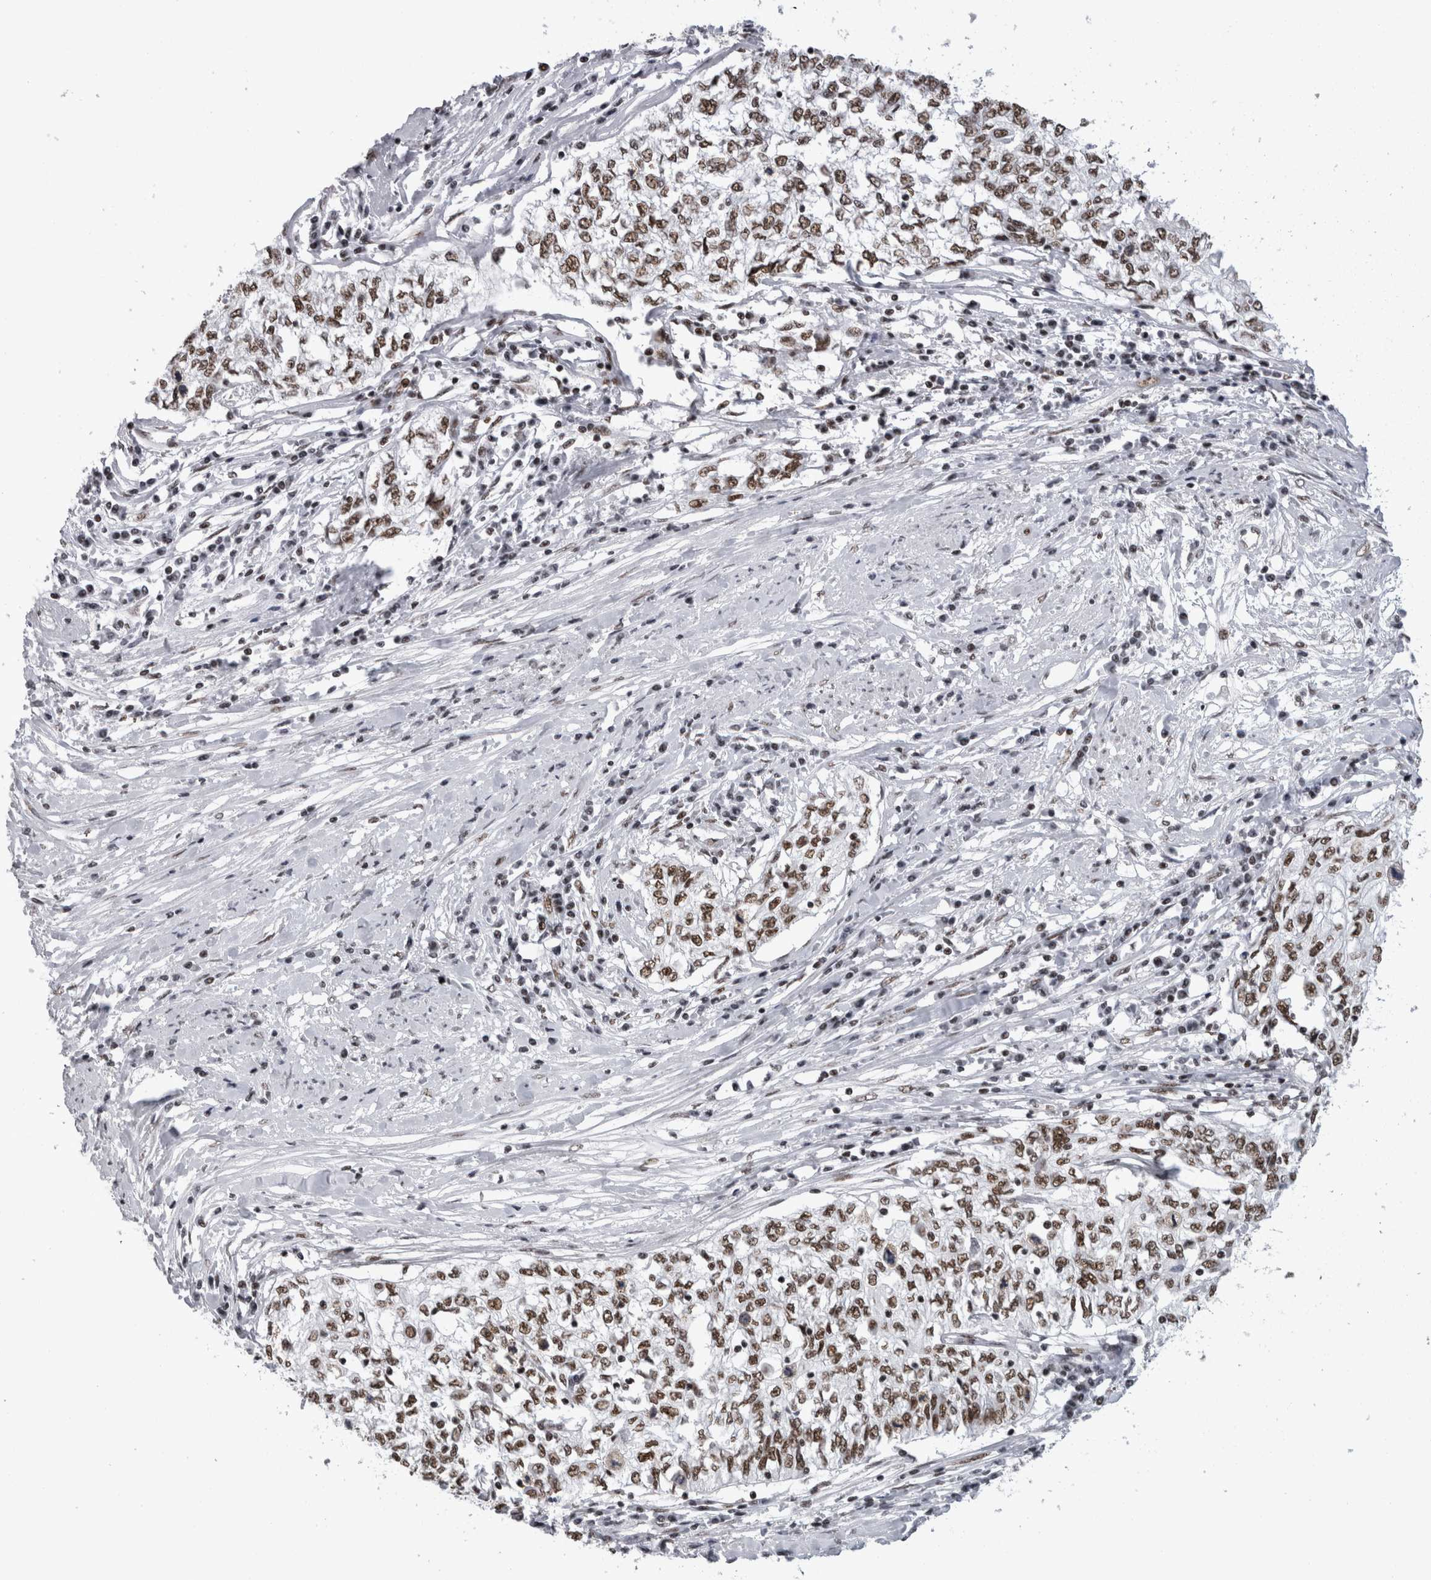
{"staining": {"intensity": "moderate", "quantity": ">75%", "location": "nuclear"}, "tissue": "cervical cancer", "cell_type": "Tumor cells", "image_type": "cancer", "snomed": [{"axis": "morphology", "description": "Squamous cell carcinoma, NOS"}, {"axis": "topography", "description": "Cervix"}], "caption": "The photomicrograph exhibits staining of cervical cancer (squamous cell carcinoma), revealing moderate nuclear protein positivity (brown color) within tumor cells.", "gene": "CDK11A", "patient": {"sex": "female", "age": 57}}